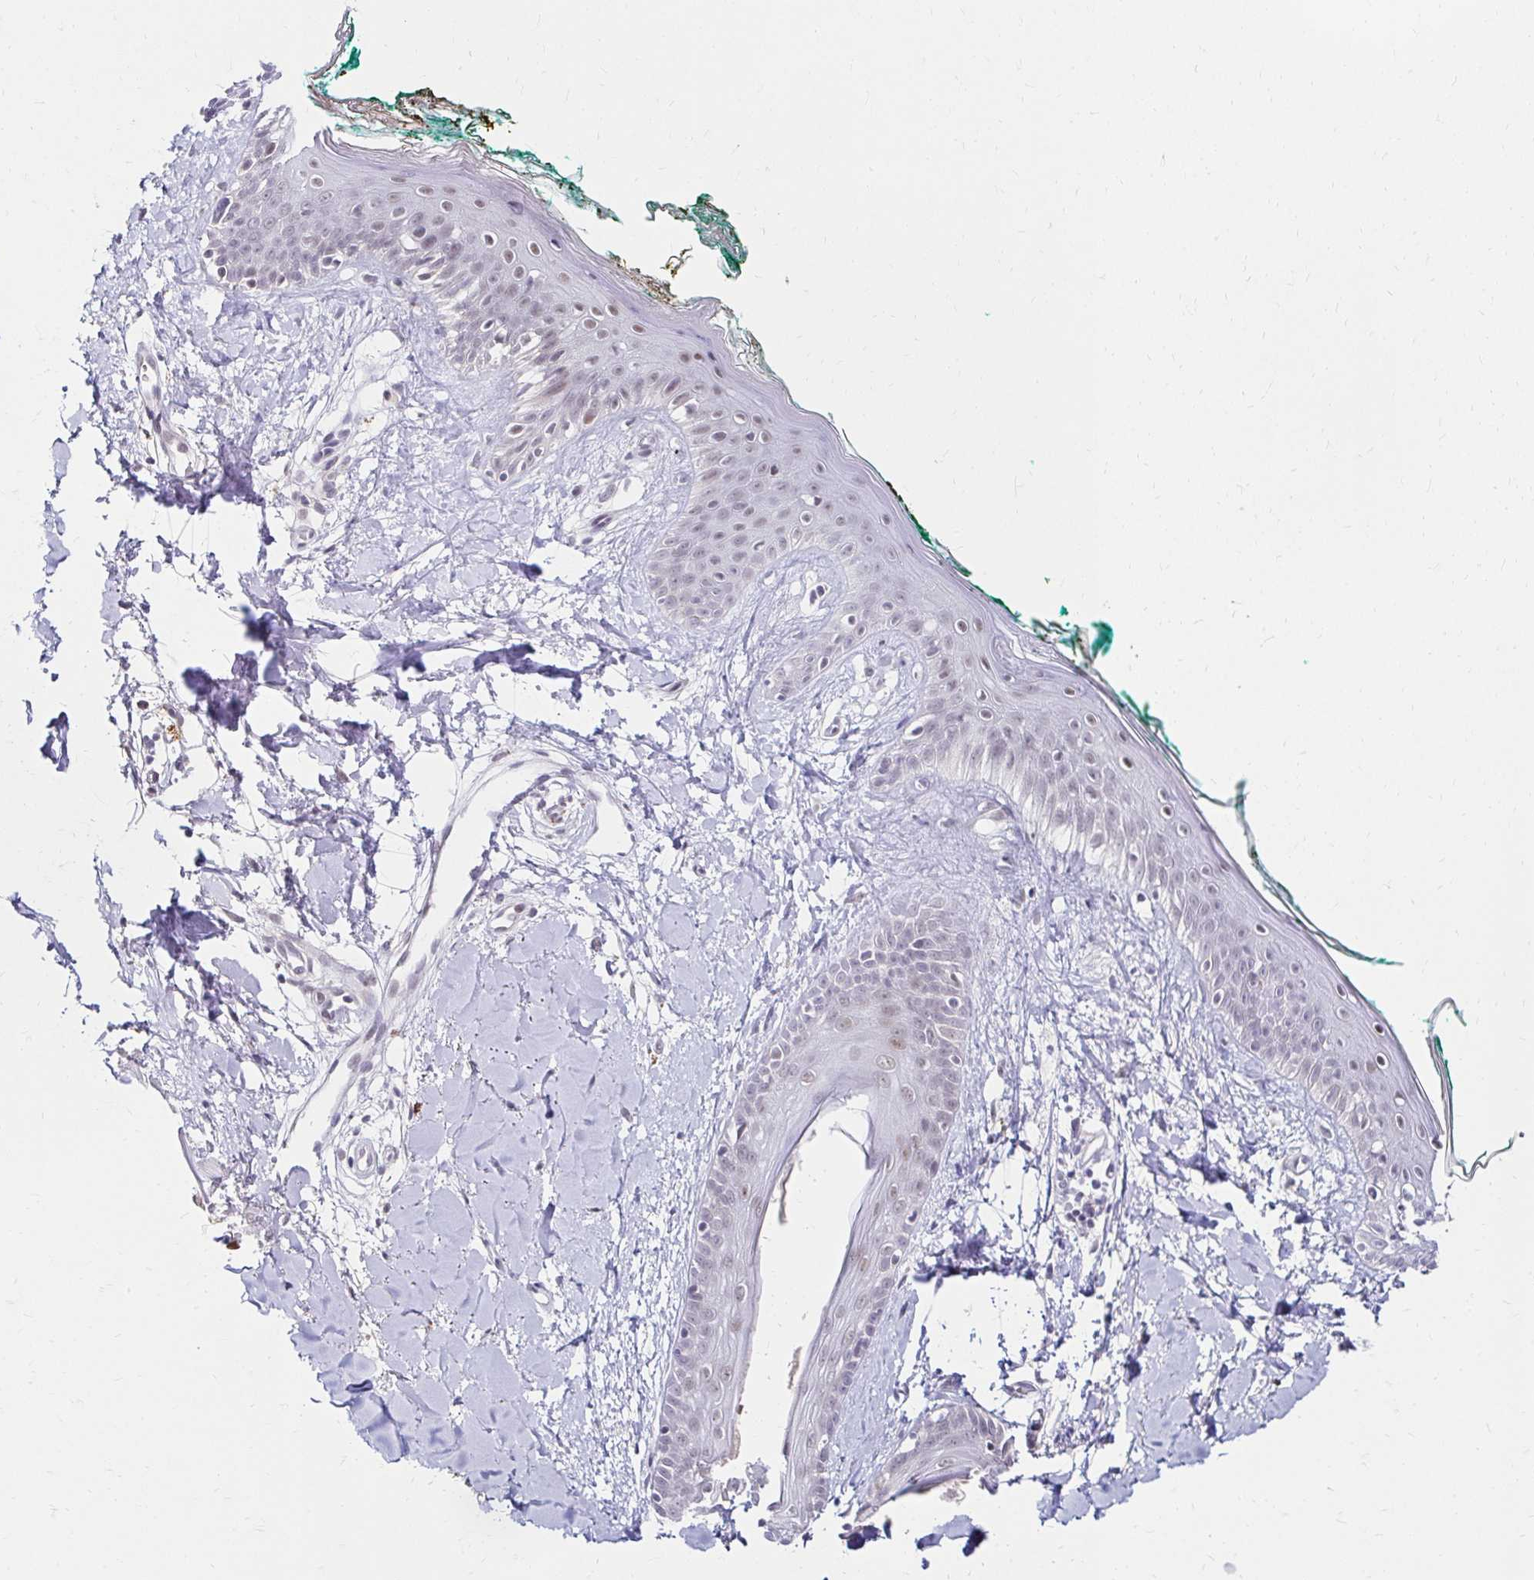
{"staining": {"intensity": "negative", "quantity": "none", "location": "none"}, "tissue": "skin", "cell_type": "Fibroblasts", "image_type": "normal", "snomed": [{"axis": "morphology", "description": "Normal tissue, NOS"}, {"axis": "topography", "description": "Skin"}], "caption": "Protein analysis of unremarkable skin demonstrates no significant staining in fibroblasts. (DAB immunohistochemistry visualized using brightfield microscopy, high magnification).", "gene": "GUCY1A1", "patient": {"sex": "female", "age": 34}}